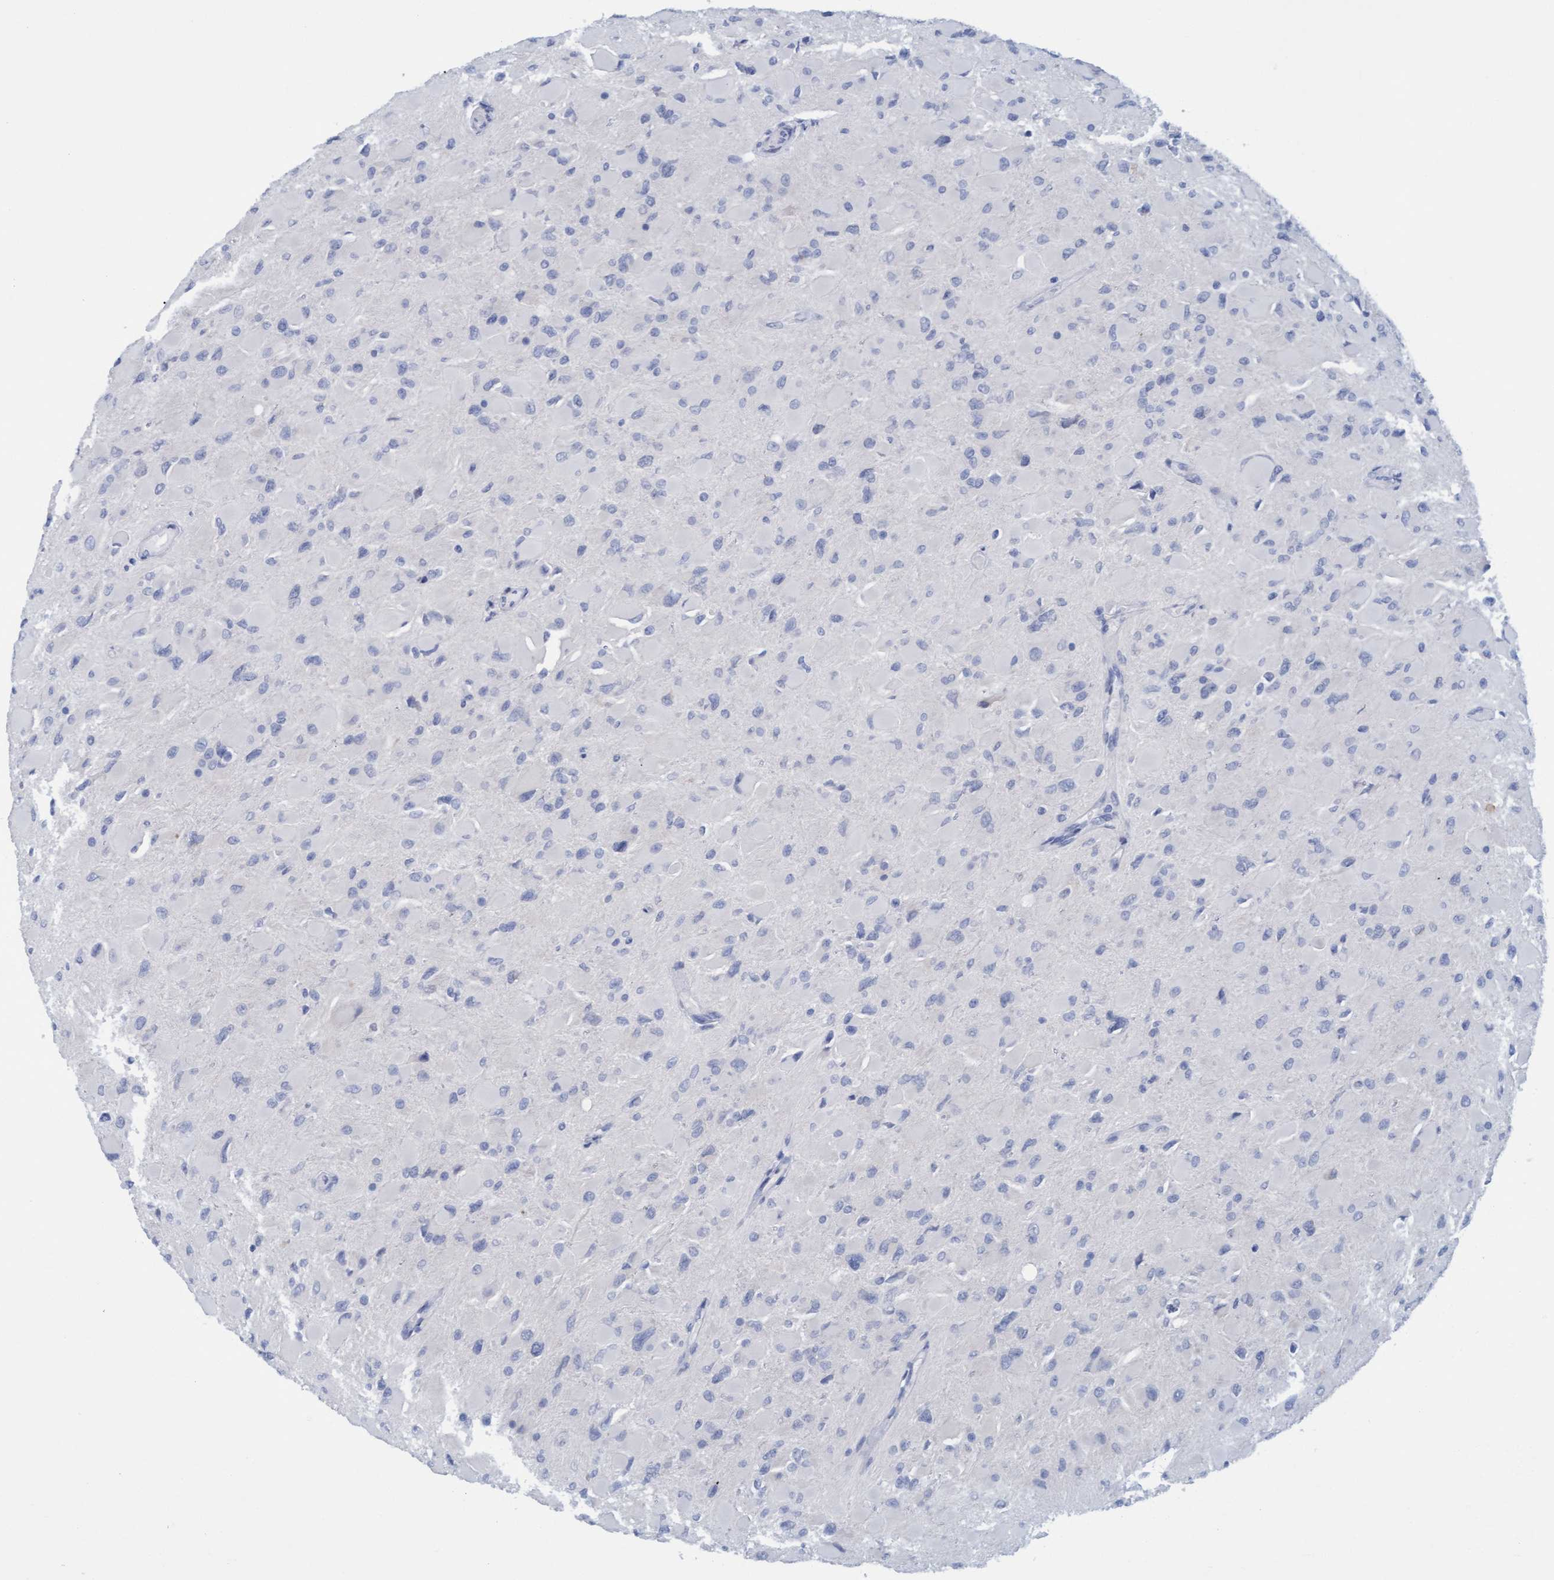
{"staining": {"intensity": "negative", "quantity": "none", "location": "none"}, "tissue": "glioma", "cell_type": "Tumor cells", "image_type": "cancer", "snomed": [{"axis": "morphology", "description": "Glioma, malignant, High grade"}, {"axis": "topography", "description": "Cerebral cortex"}], "caption": "Tumor cells are negative for protein expression in human glioma.", "gene": "SSTR3", "patient": {"sex": "female", "age": 36}}